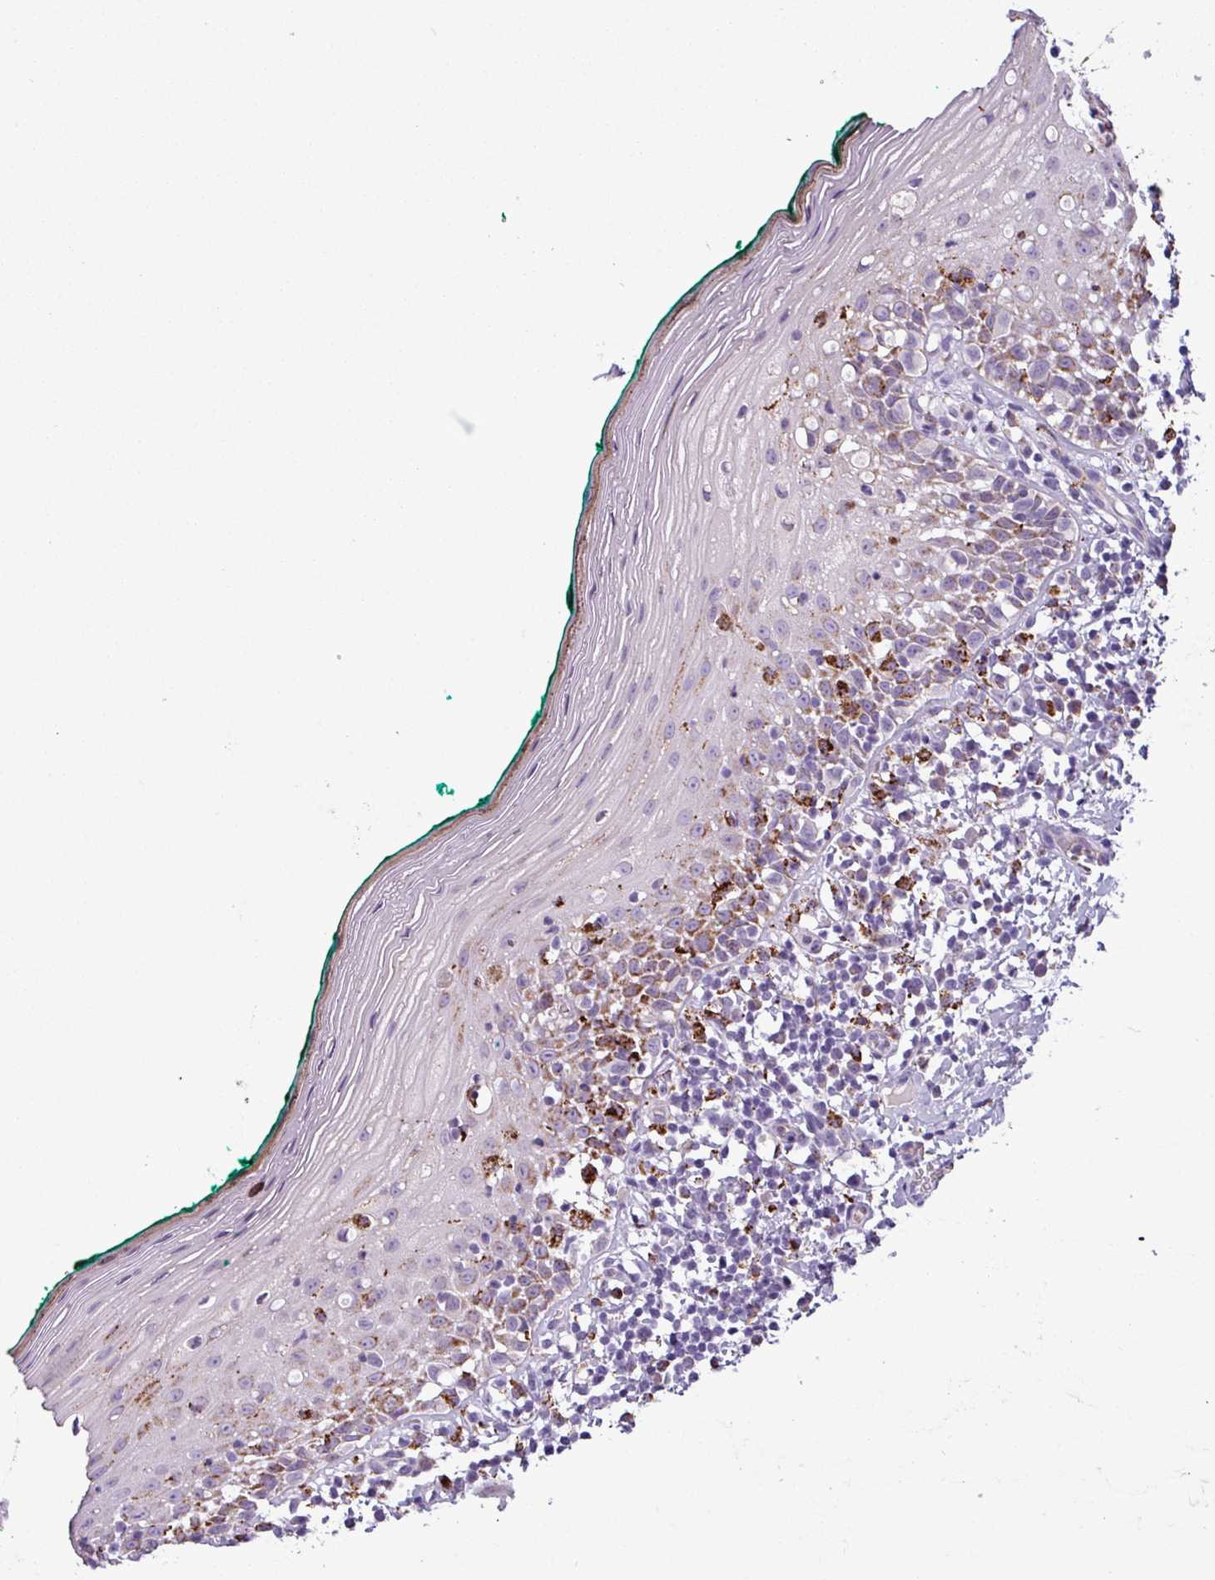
{"staining": {"intensity": "moderate", "quantity": "25%-75%", "location": "cytoplasmic/membranous"}, "tissue": "oral mucosa", "cell_type": "Squamous epithelial cells", "image_type": "normal", "snomed": [{"axis": "morphology", "description": "Normal tissue, NOS"}, {"axis": "topography", "description": "Oral tissue"}], "caption": "This histopathology image demonstrates immunohistochemistry staining of unremarkable human oral mucosa, with medium moderate cytoplasmic/membranous expression in approximately 25%-75% of squamous epithelial cells.", "gene": "ZNF667", "patient": {"sex": "female", "age": 83}}